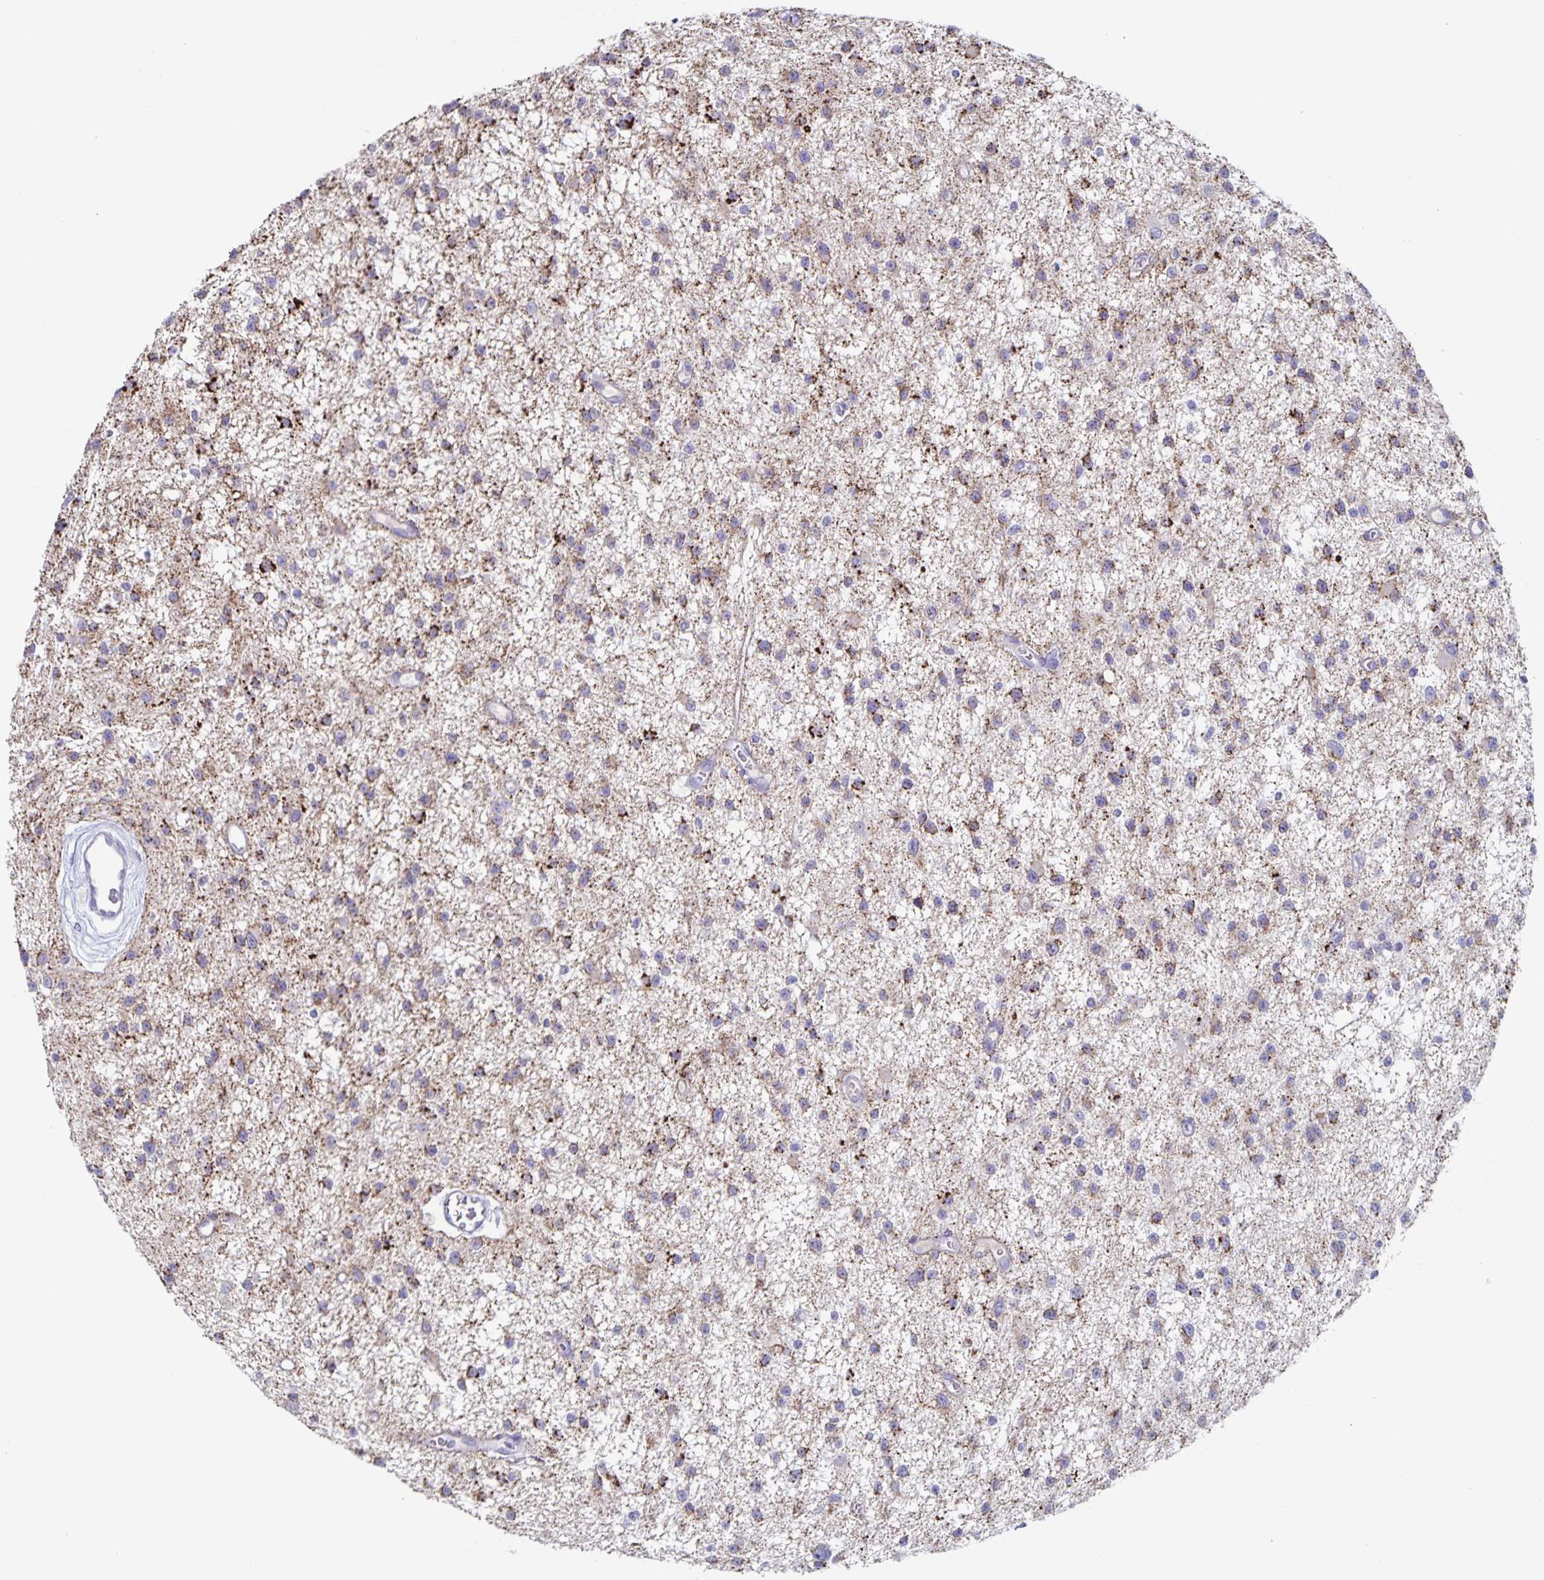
{"staining": {"intensity": "moderate", "quantity": "<25%", "location": "cytoplasmic/membranous"}, "tissue": "glioma", "cell_type": "Tumor cells", "image_type": "cancer", "snomed": [{"axis": "morphology", "description": "Glioma, malignant, Low grade"}, {"axis": "topography", "description": "Brain"}], "caption": "Brown immunohistochemical staining in low-grade glioma (malignant) shows moderate cytoplasmic/membranous positivity in about <25% of tumor cells. (brown staining indicates protein expression, while blue staining denotes nuclei).", "gene": "RPL36A", "patient": {"sex": "male", "age": 43}}